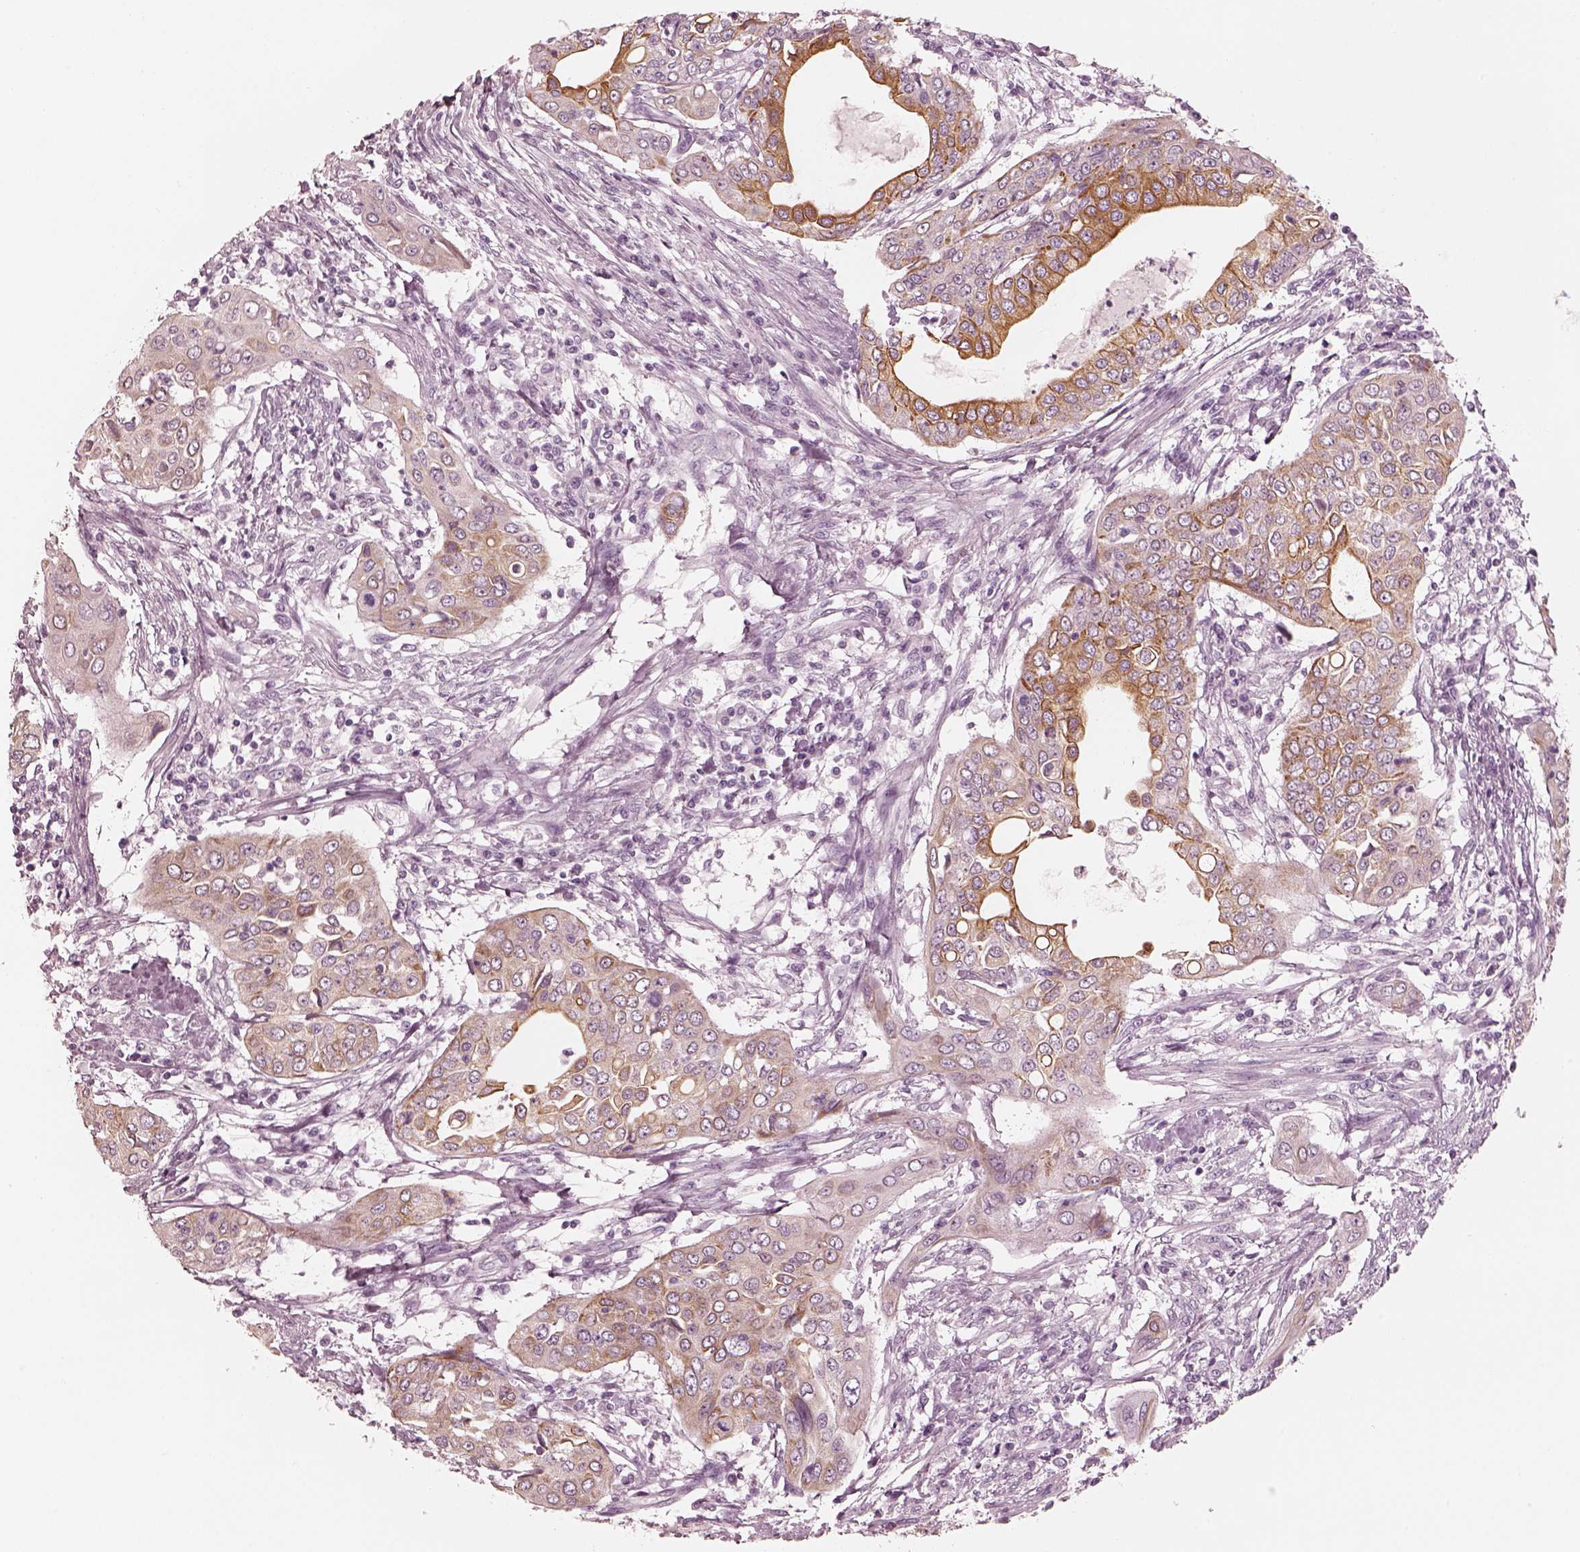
{"staining": {"intensity": "moderate", "quantity": "25%-75%", "location": "cytoplasmic/membranous"}, "tissue": "urothelial cancer", "cell_type": "Tumor cells", "image_type": "cancer", "snomed": [{"axis": "morphology", "description": "Urothelial carcinoma, High grade"}, {"axis": "topography", "description": "Urinary bladder"}], "caption": "A photomicrograph showing moderate cytoplasmic/membranous expression in approximately 25%-75% of tumor cells in urothelial cancer, as visualized by brown immunohistochemical staining.", "gene": "PON3", "patient": {"sex": "male", "age": 82}}